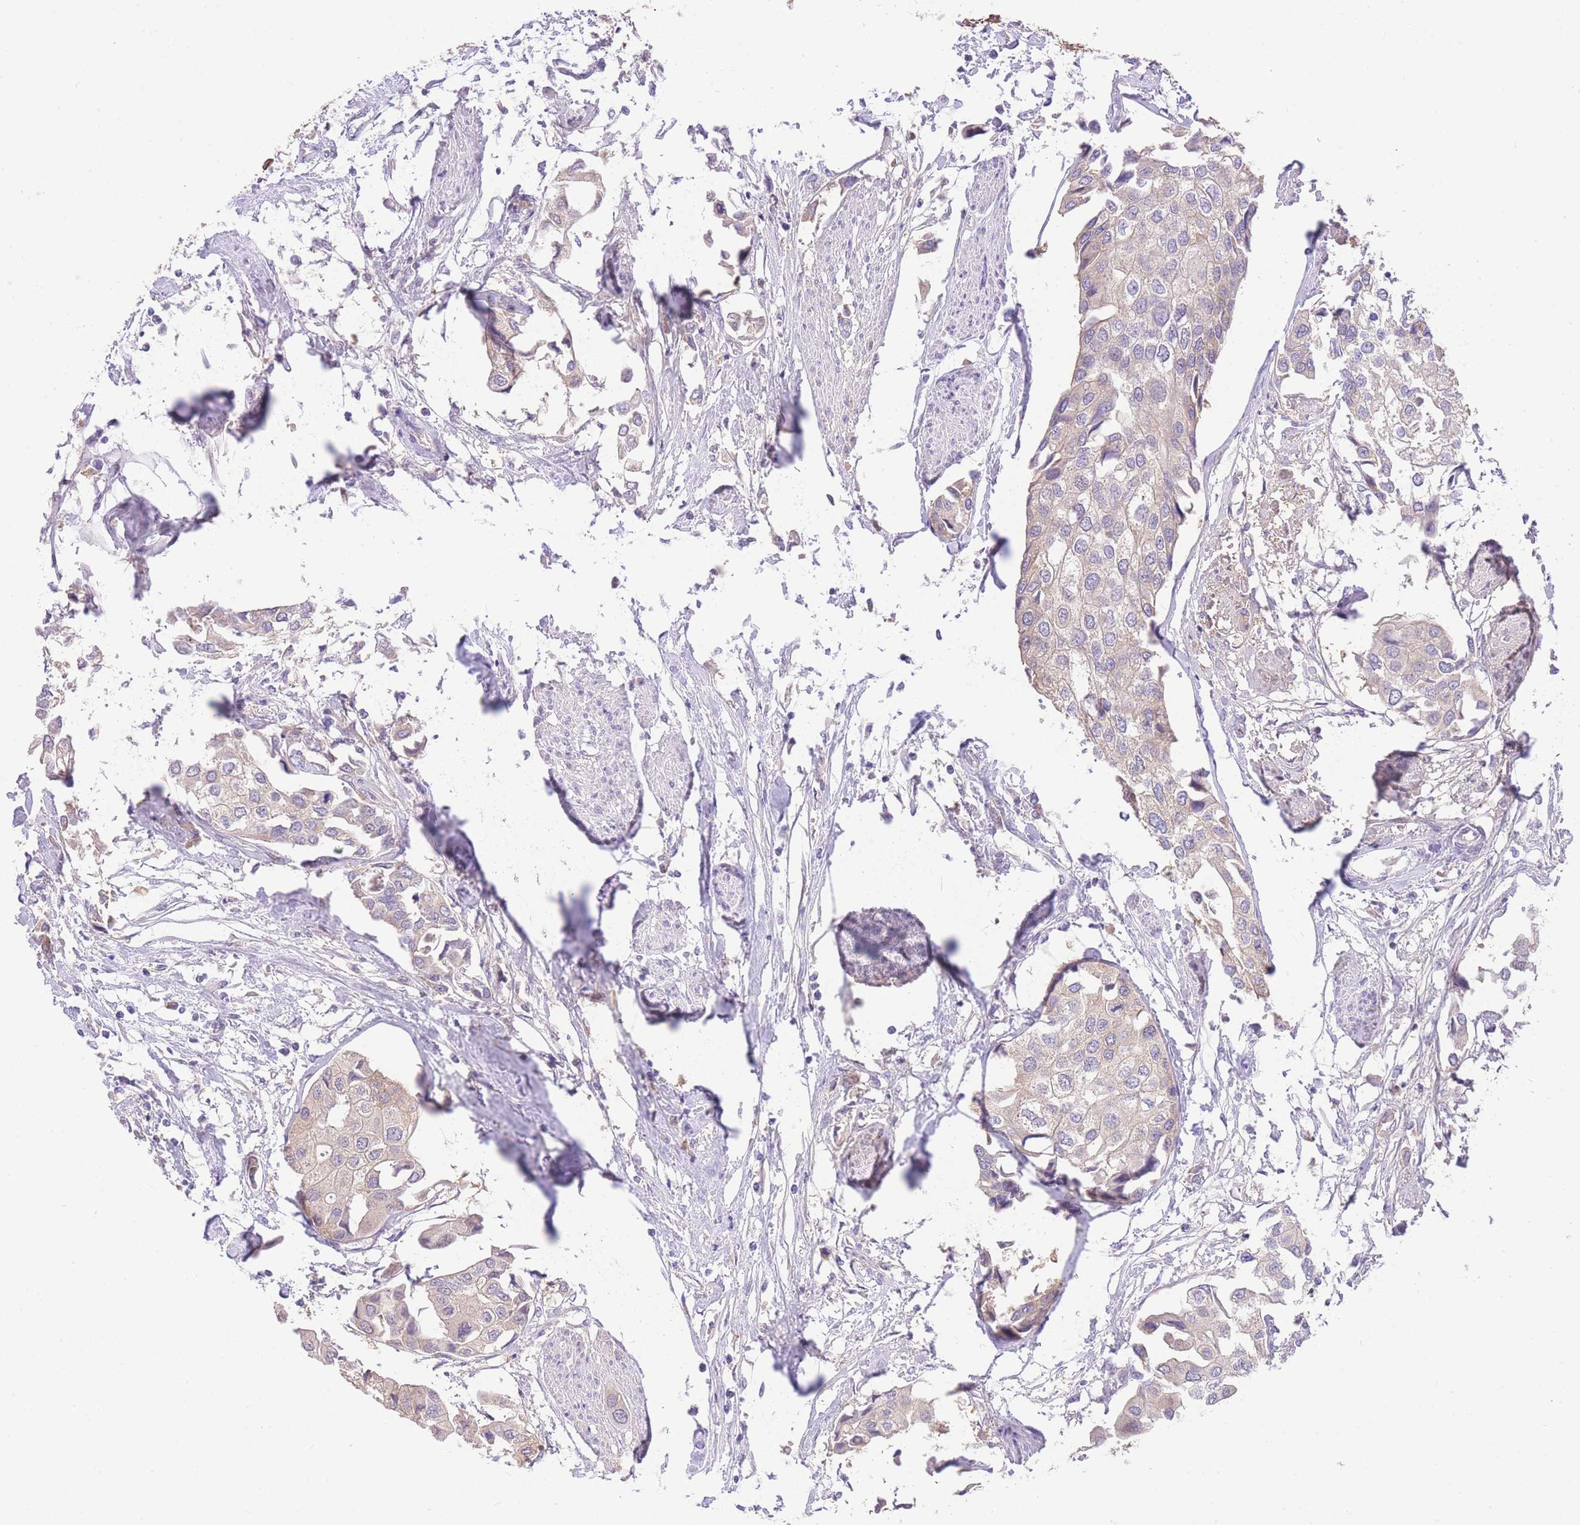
{"staining": {"intensity": "negative", "quantity": "none", "location": "none"}, "tissue": "urothelial cancer", "cell_type": "Tumor cells", "image_type": "cancer", "snomed": [{"axis": "morphology", "description": "Urothelial carcinoma, High grade"}, {"axis": "topography", "description": "Urinary bladder"}], "caption": "This is a photomicrograph of IHC staining of urothelial cancer, which shows no expression in tumor cells.", "gene": "LIPH", "patient": {"sex": "male", "age": 64}}